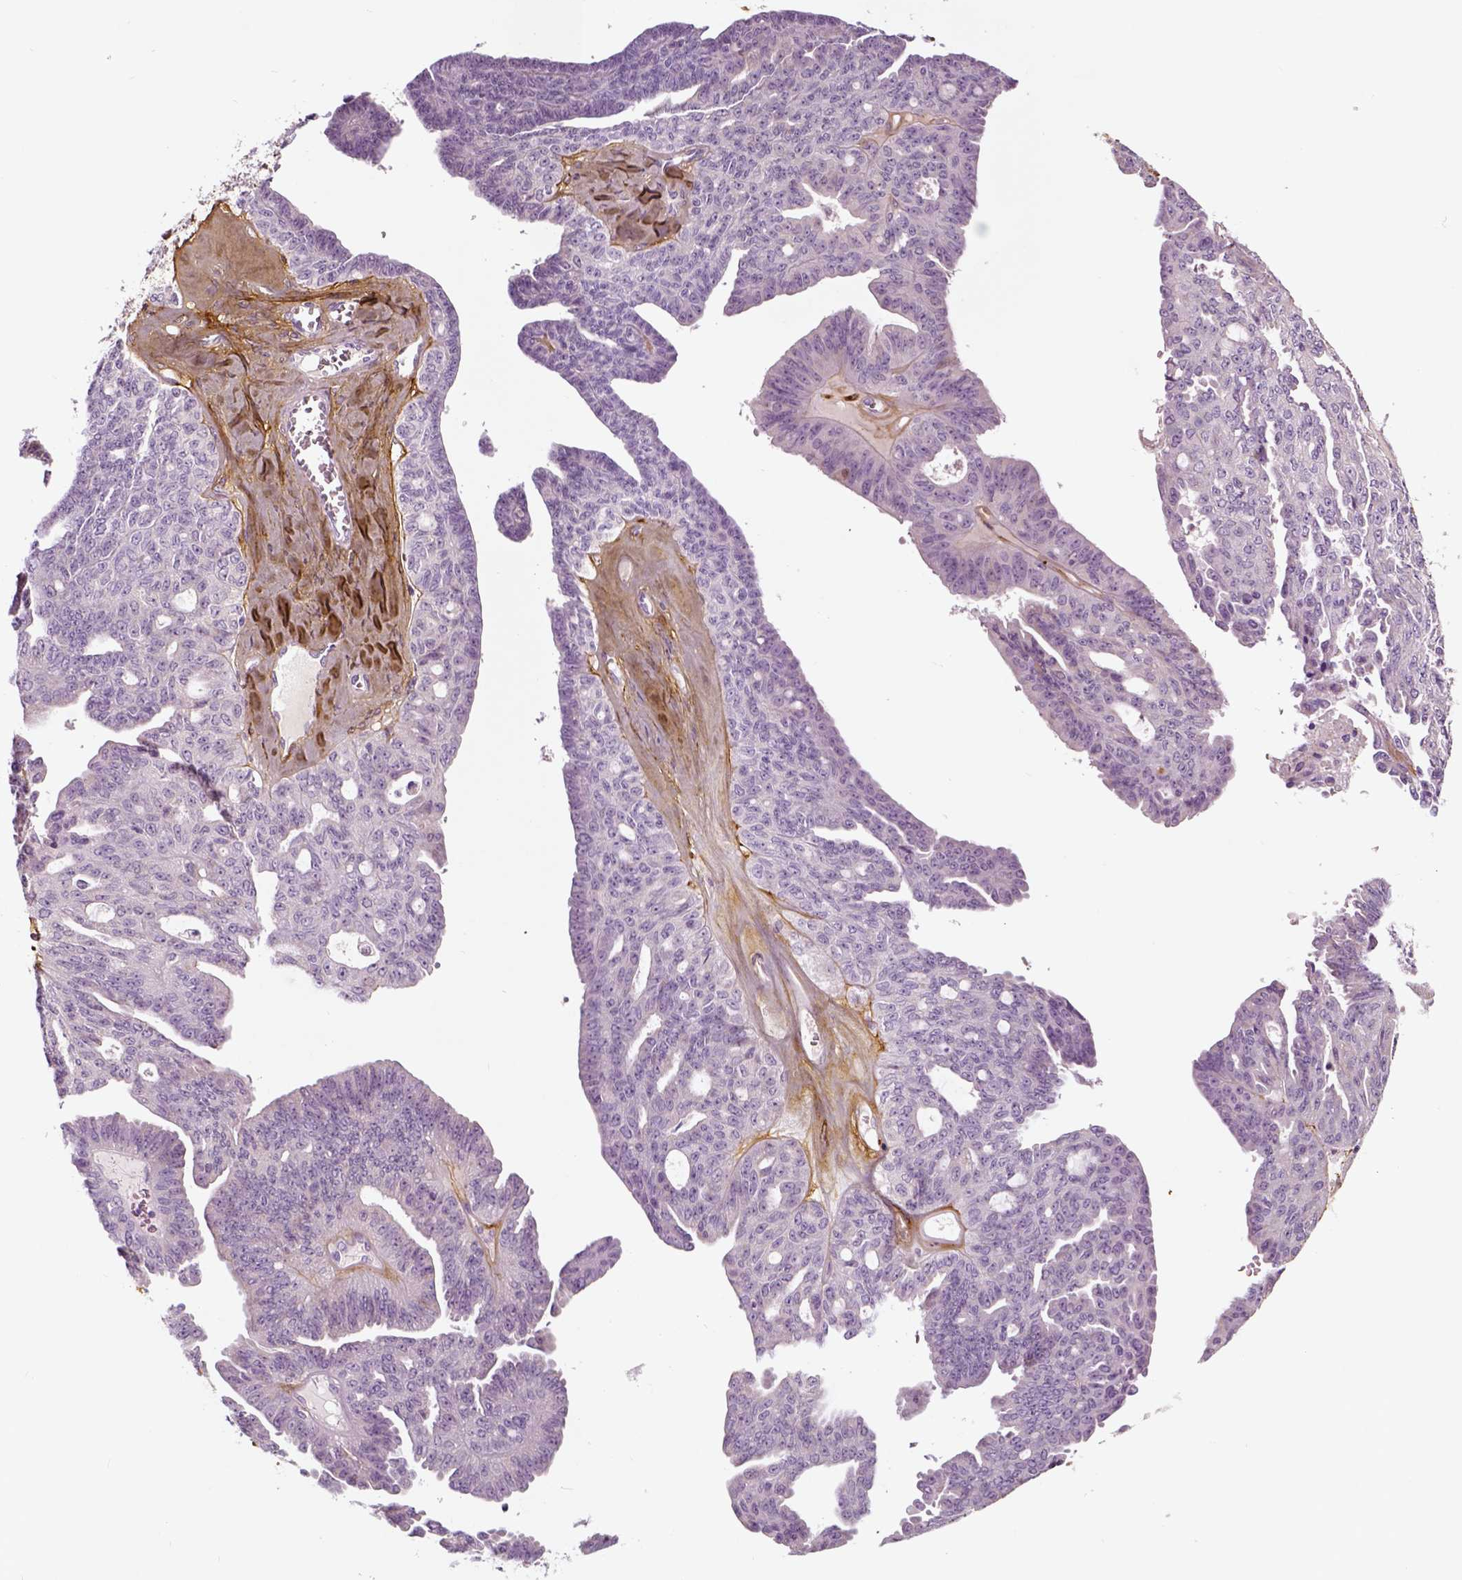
{"staining": {"intensity": "negative", "quantity": "none", "location": "none"}, "tissue": "ovarian cancer", "cell_type": "Tumor cells", "image_type": "cancer", "snomed": [{"axis": "morphology", "description": "Cystadenocarcinoma, serous, NOS"}, {"axis": "topography", "description": "Ovary"}], "caption": "Immunohistochemistry of human ovarian serous cystadenocarcinoma demonstrates no staining in tumor cells.", "gene": "COL6A2", "patient": {"sex": "female", "age": 71}}